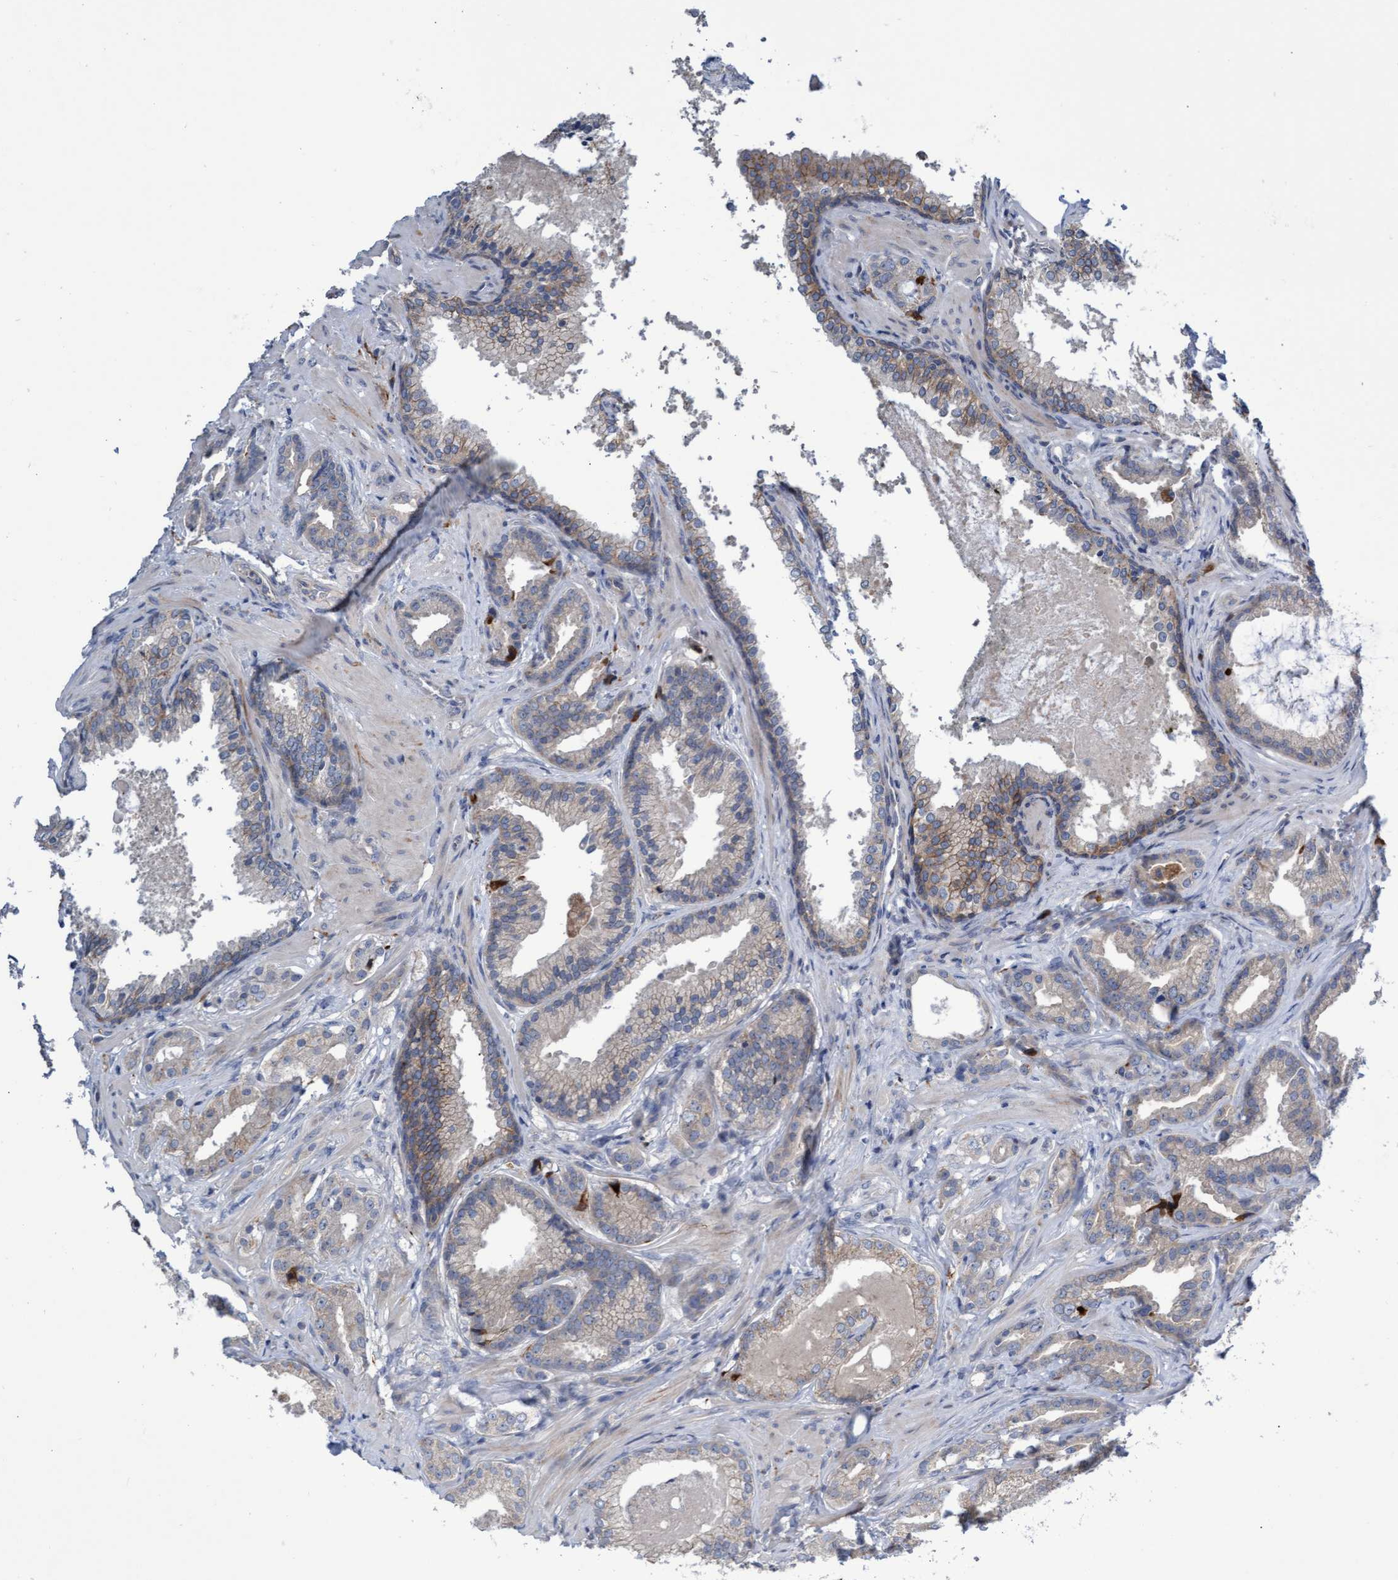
{"staining": {"intensity": "weak", "quantity": "<25%", "location": "cytoplasmic/membranous"}, "tissue": "prostate cancer", "cell_type": "Tumor cells", "image_type": "cancer", "snomed": [{"axis": "morphology", "description": "Adenocarcinoma, Low grade"}, {"axis": "topography", "description": "Prostate"}], "caption": "There is no significant positivity in tumor cells of low-grade adenocarcinoma (prostate). (Stains: DAB IHC with hematoxylin counter stain, Microscopy: brightfield microscopy at high magnification).", "gene": "ABCF2", "patient": {"sex": "male", "age": 59}}